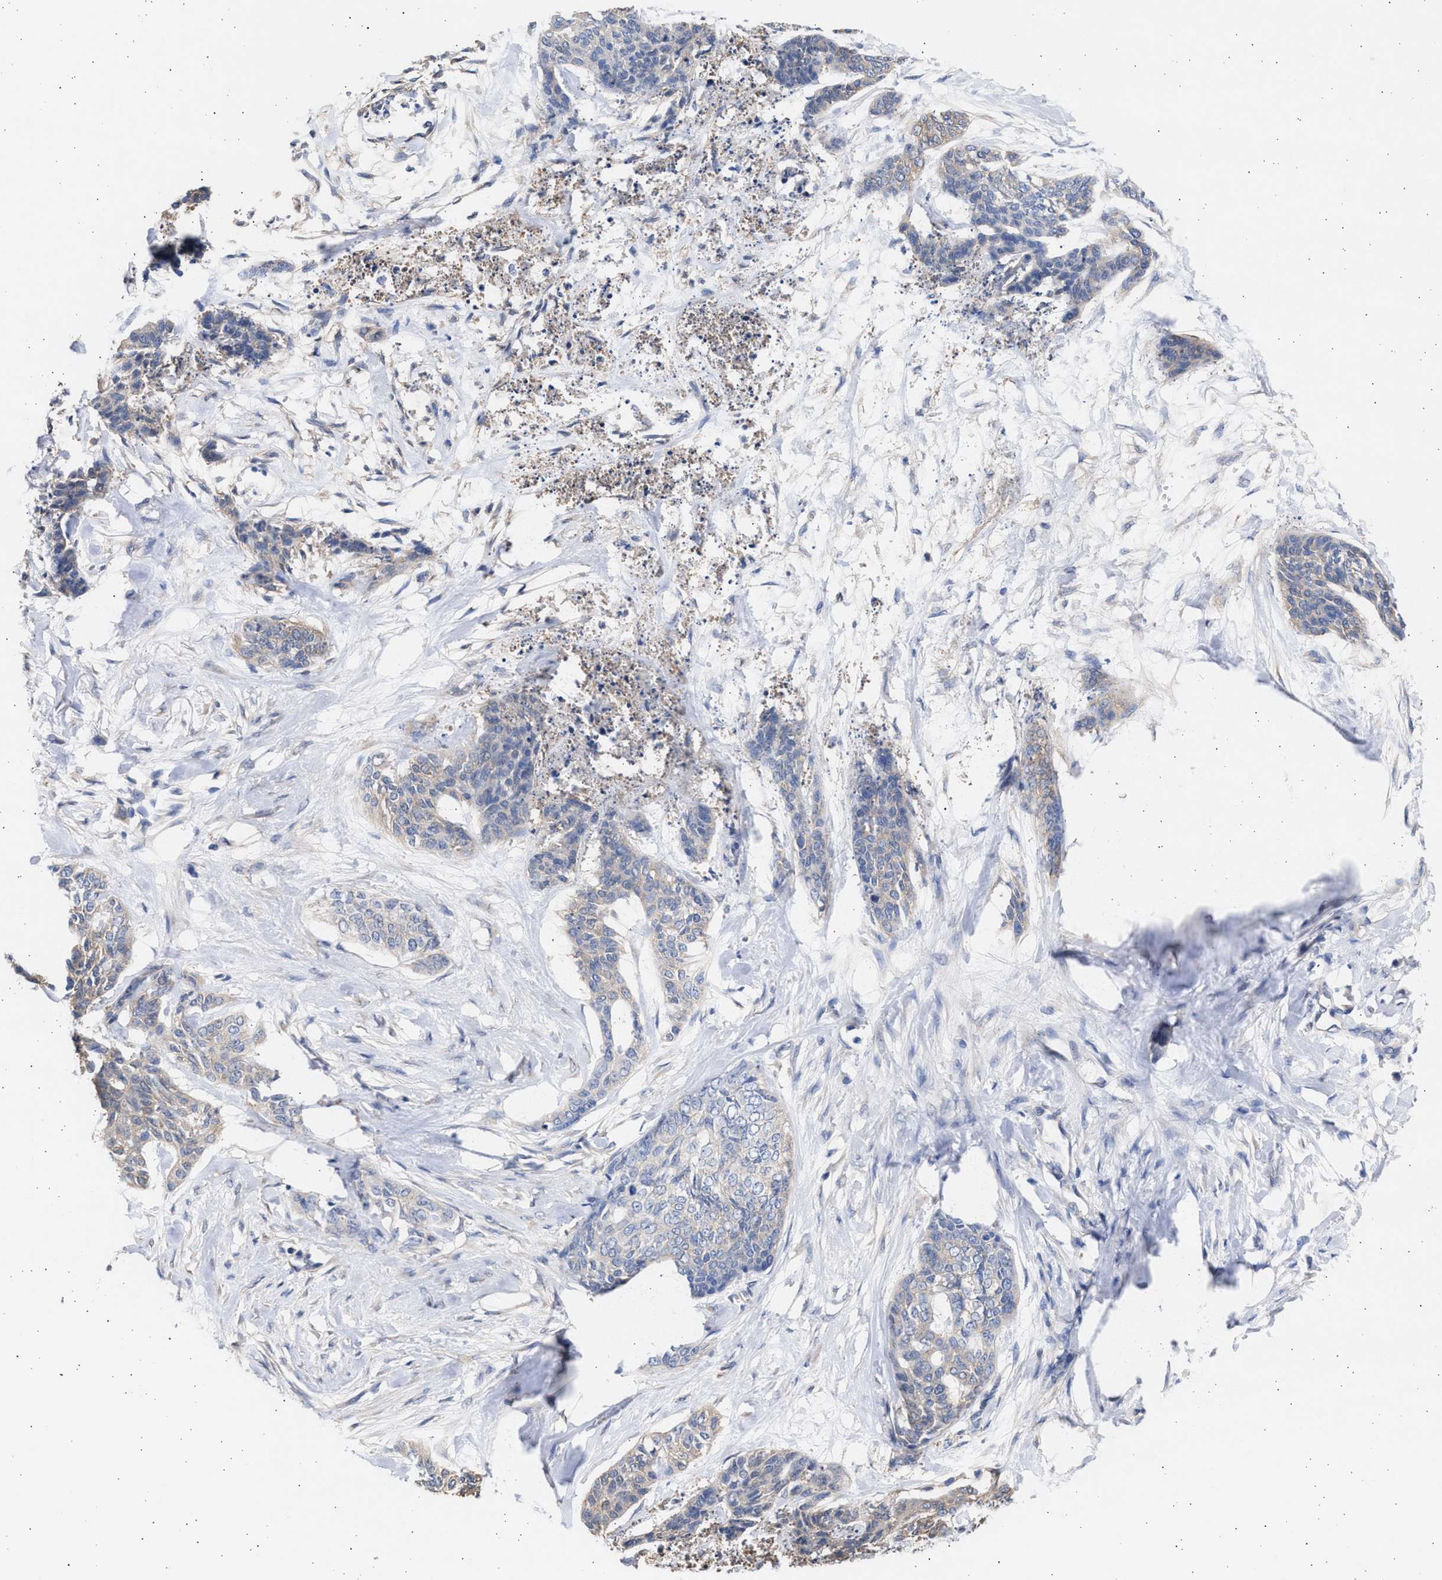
{"staining": {"intensity": "negative", "quantity": "none", "location": "none"}, "tissue": "skin cancer", "cell_type": "Tumor cells", "image_type": "cancer", "snomed": [{"axis": "morphology", "description": "Basal cell carcinoma"}, {"axis": "topography", "description": "Skin"}], "caption": "Immunohistochemistry (IHC) of skin basal cell carcinoma demonstrates no expression in tumor cells.", "gene": "ALDOC", "patient": {"sex": "female", "age": 64}}